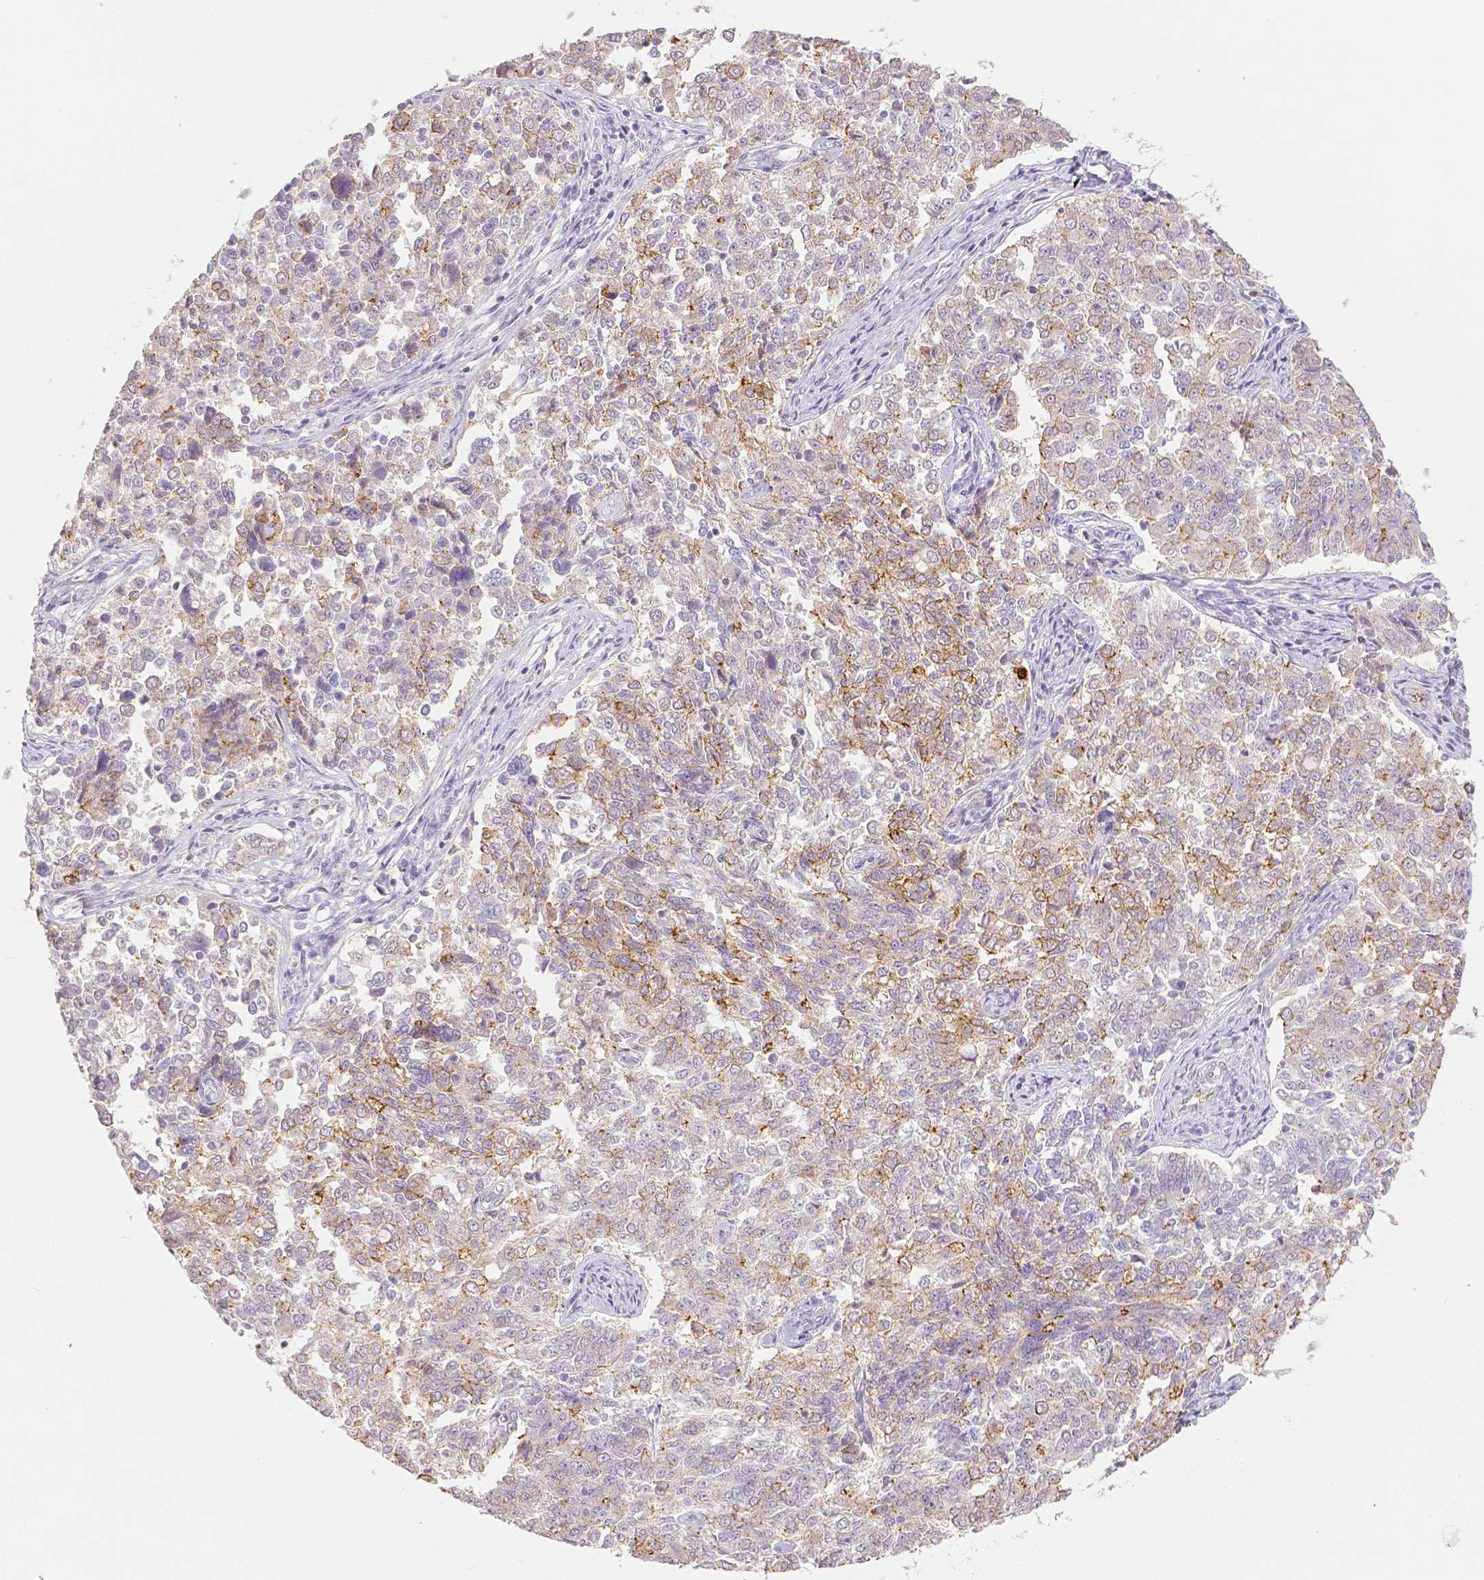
{"staining": {"intensity": "moderate", "quantity": "25%-75%", "location": "cytoplasmic/membranous"}, "tissue": "endometrial cancer", "cell_type": "Tumor cells", "image_type": "cancer", "snomed": [{"axis": "morphology", "description": "Adenocarcinoma, NOS"}, {"axis": "topography", "description": "Endometrium"}], "caption": "Endometrial adenocarcinoma tissue exhibits moderate cytoplasmic/membranous positivity in about 25%-75% of tumor cells, visualized by immunohistochemistry.", "gene": "OCLN", "patient": {"sex": "female", "age": 43}}